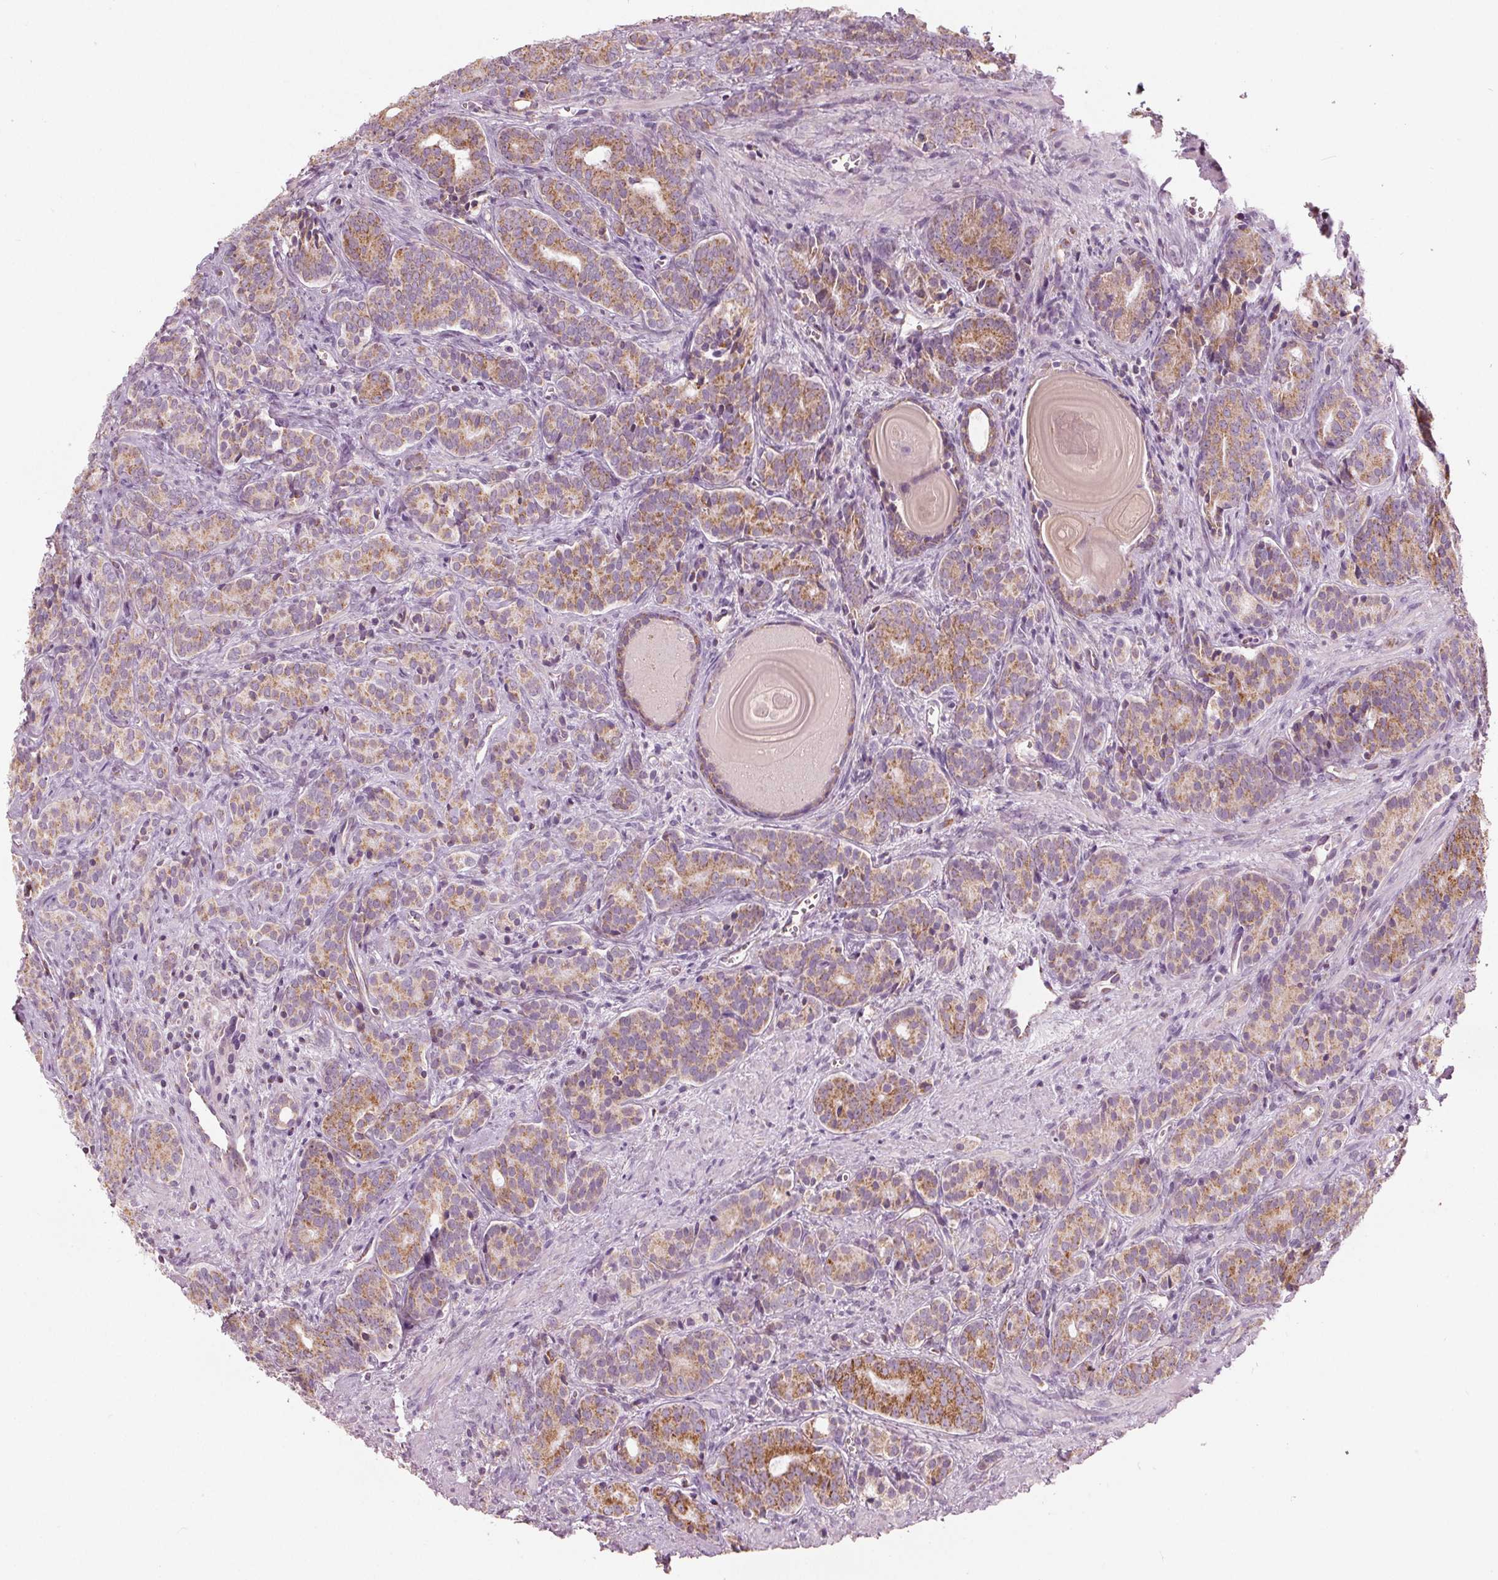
{"staining": {"intensity": "moderate", "quantity": ">75%", "location": "cytoplasmic/membranous"}, "tissue": "prostate cancer", "cell_type": "Tumor cells", "image_type": "cancer", "snomed": [{"axis": "morphology", "description": "Adenocarcinoma, High grade"}, {"axis": "topography", "description": "Prostate"}], "caption": "Immunohistochemical staining of prostate cancer (adenocarcinoma (high-grade)) demonstrates medium levels of moderate cytoplasmic/membranous protein staining in approximately >75% of tumor cells.", "gene": "ECI2", "patient": {"sex": "male", "age": 84}}